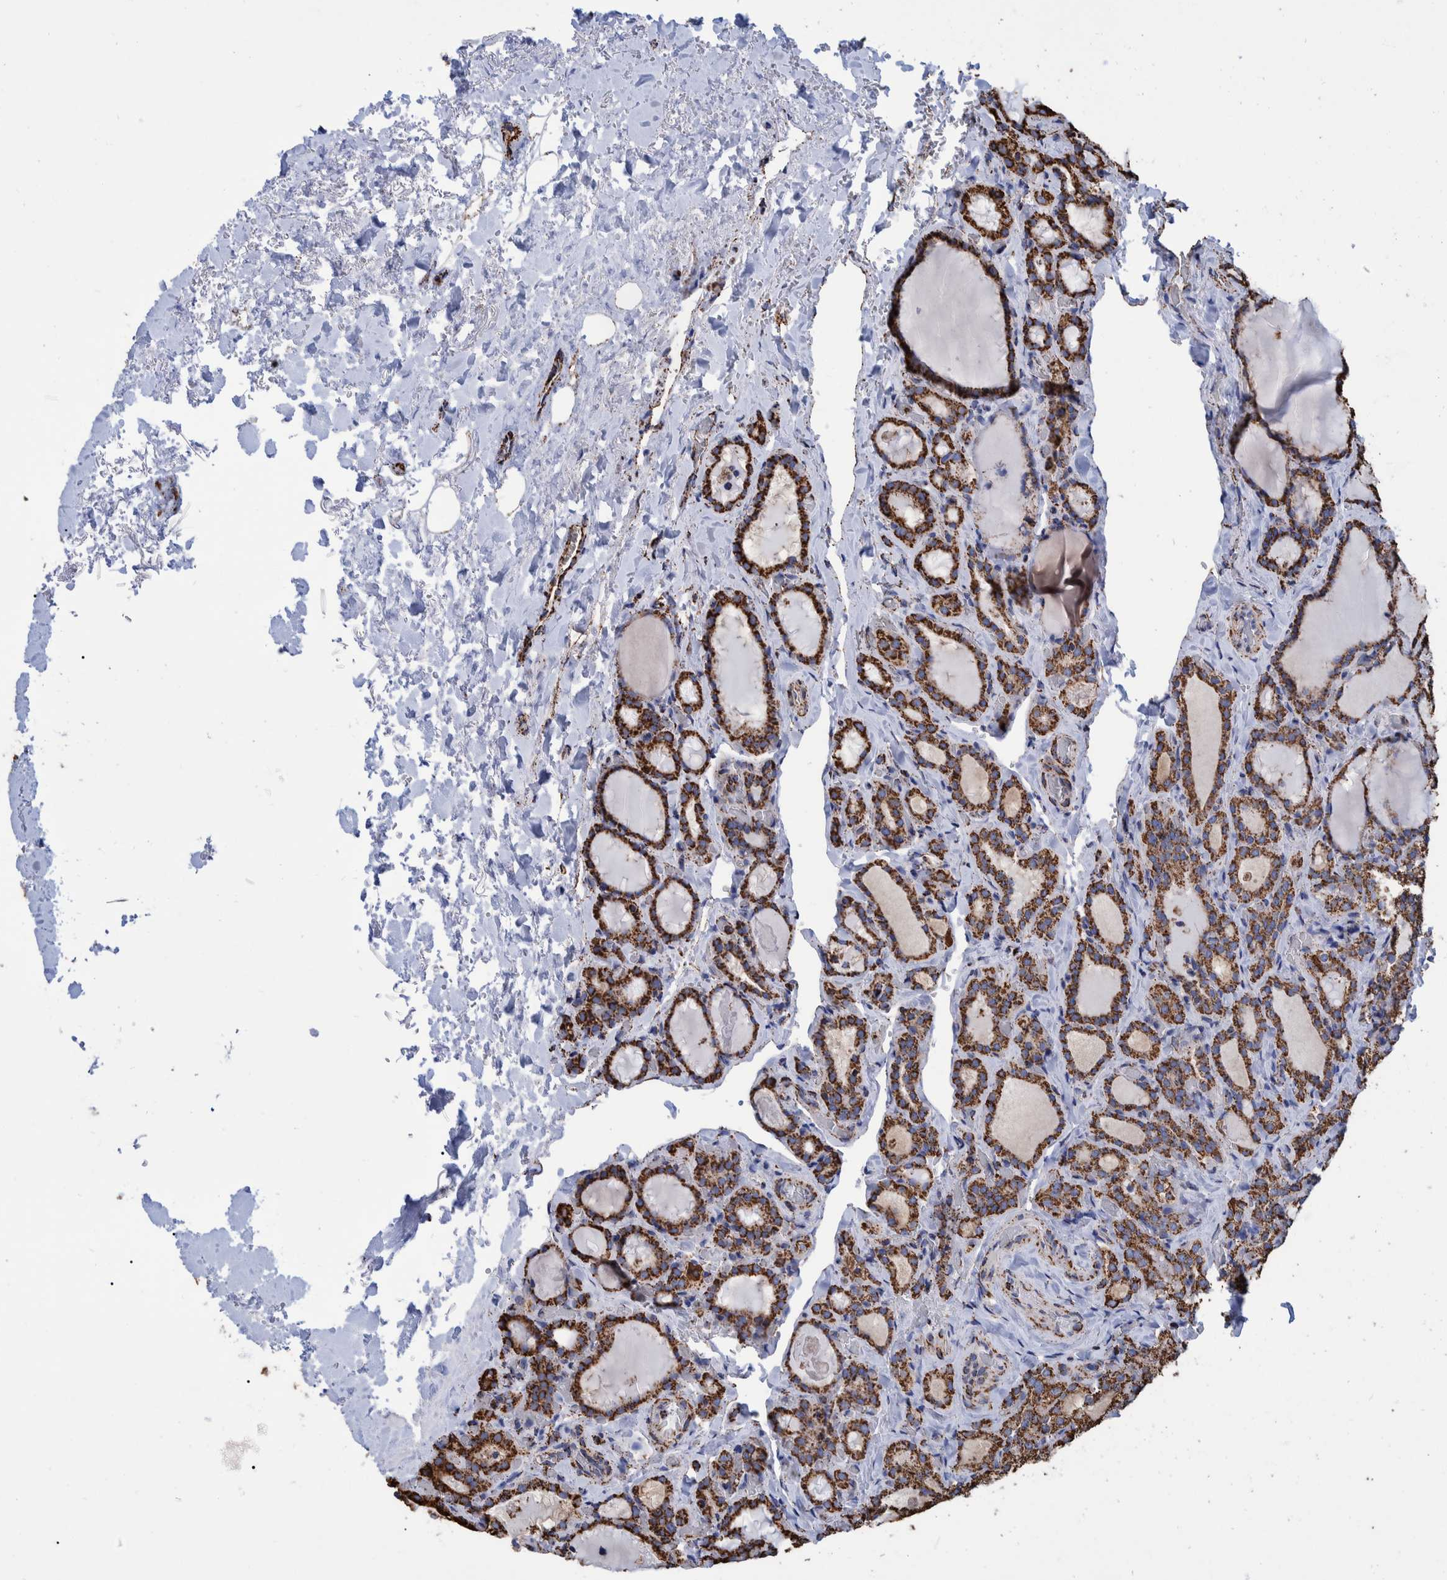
{"staining": {"intensity": "strong", "quantity": ">75%", "location": "cytoplasmic/membranous"}, "tissue": "parathyroid gland", "cell_type": "Glandular cells", "image_type": "normal", "snomed": [{"axis": "morphology", "description": "Normal tissue, NOS"}, {"axis": "morphology", "description": "Adenoma, NOS"}, {"axis": "topography", "description": "Parathyroid gland"}], "caption": "An image of parathyroid gland stained for a protein shows strong cytoplasmic/membranous brown staining in glandular cells.", "gene": "VPS26C", "patient": {"sex": "female", "age": 58}}